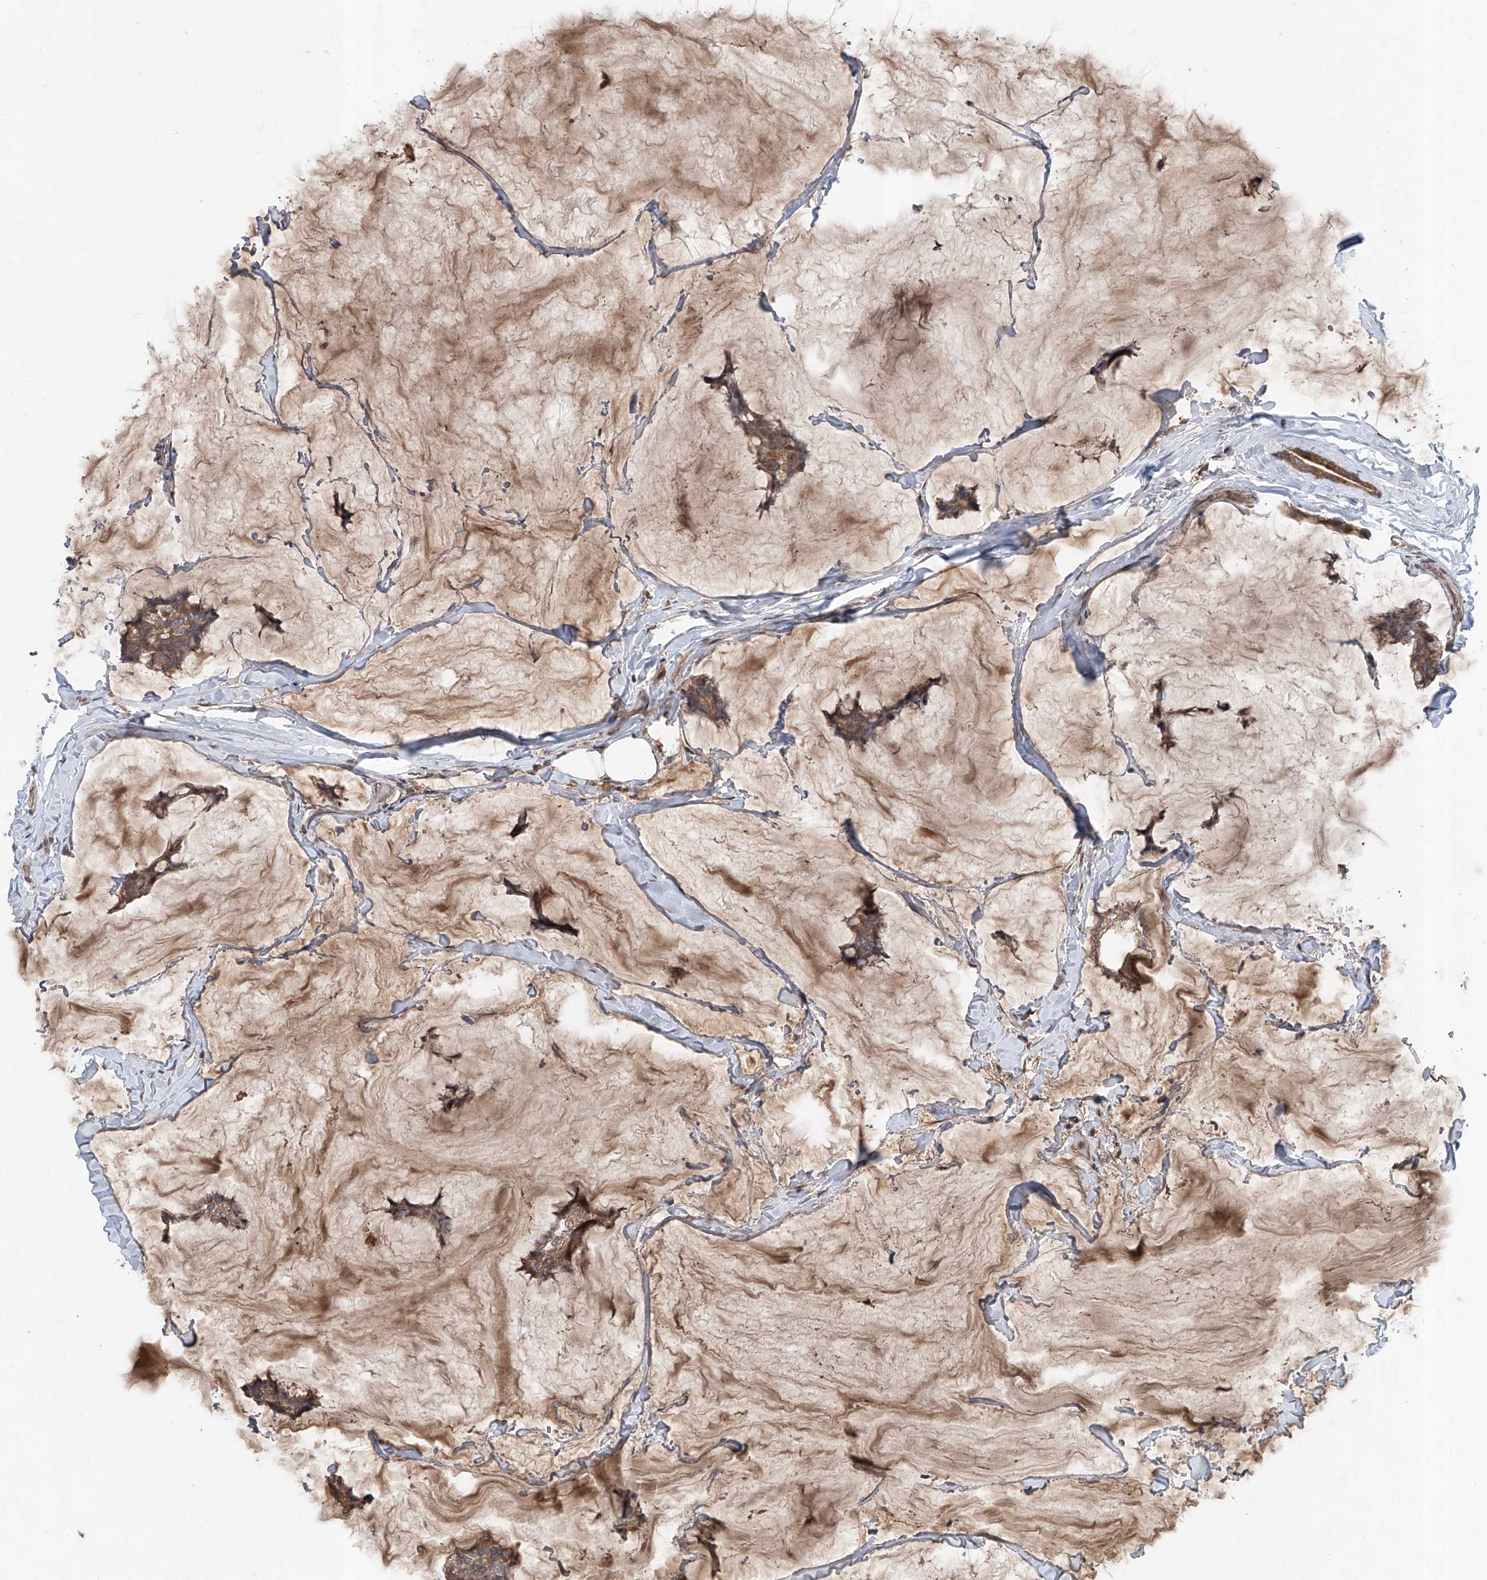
{"staining": {"intensity": "moderate", "quantity": ">75%", "location": "cytoplasmic/membranous"}, "tissue": "breast cancer", "cell_type": "Tumor cells", "image_type": "cancer", "snomed": [{"axis": "morphology", "description": "Duct carcinoma"}, {"axis": "topography", "description": "Breast"}], "caption": "This photomicrograph displays immunohistochemistry (IHC) staining of human breast infiltrating ductal carcinoma, with medium moderate cytoplasmic/membranous staining in approximately >75% of tumor cells.", "gene": "ADAM23", "patient": {"sex": "female", "age": 93}}